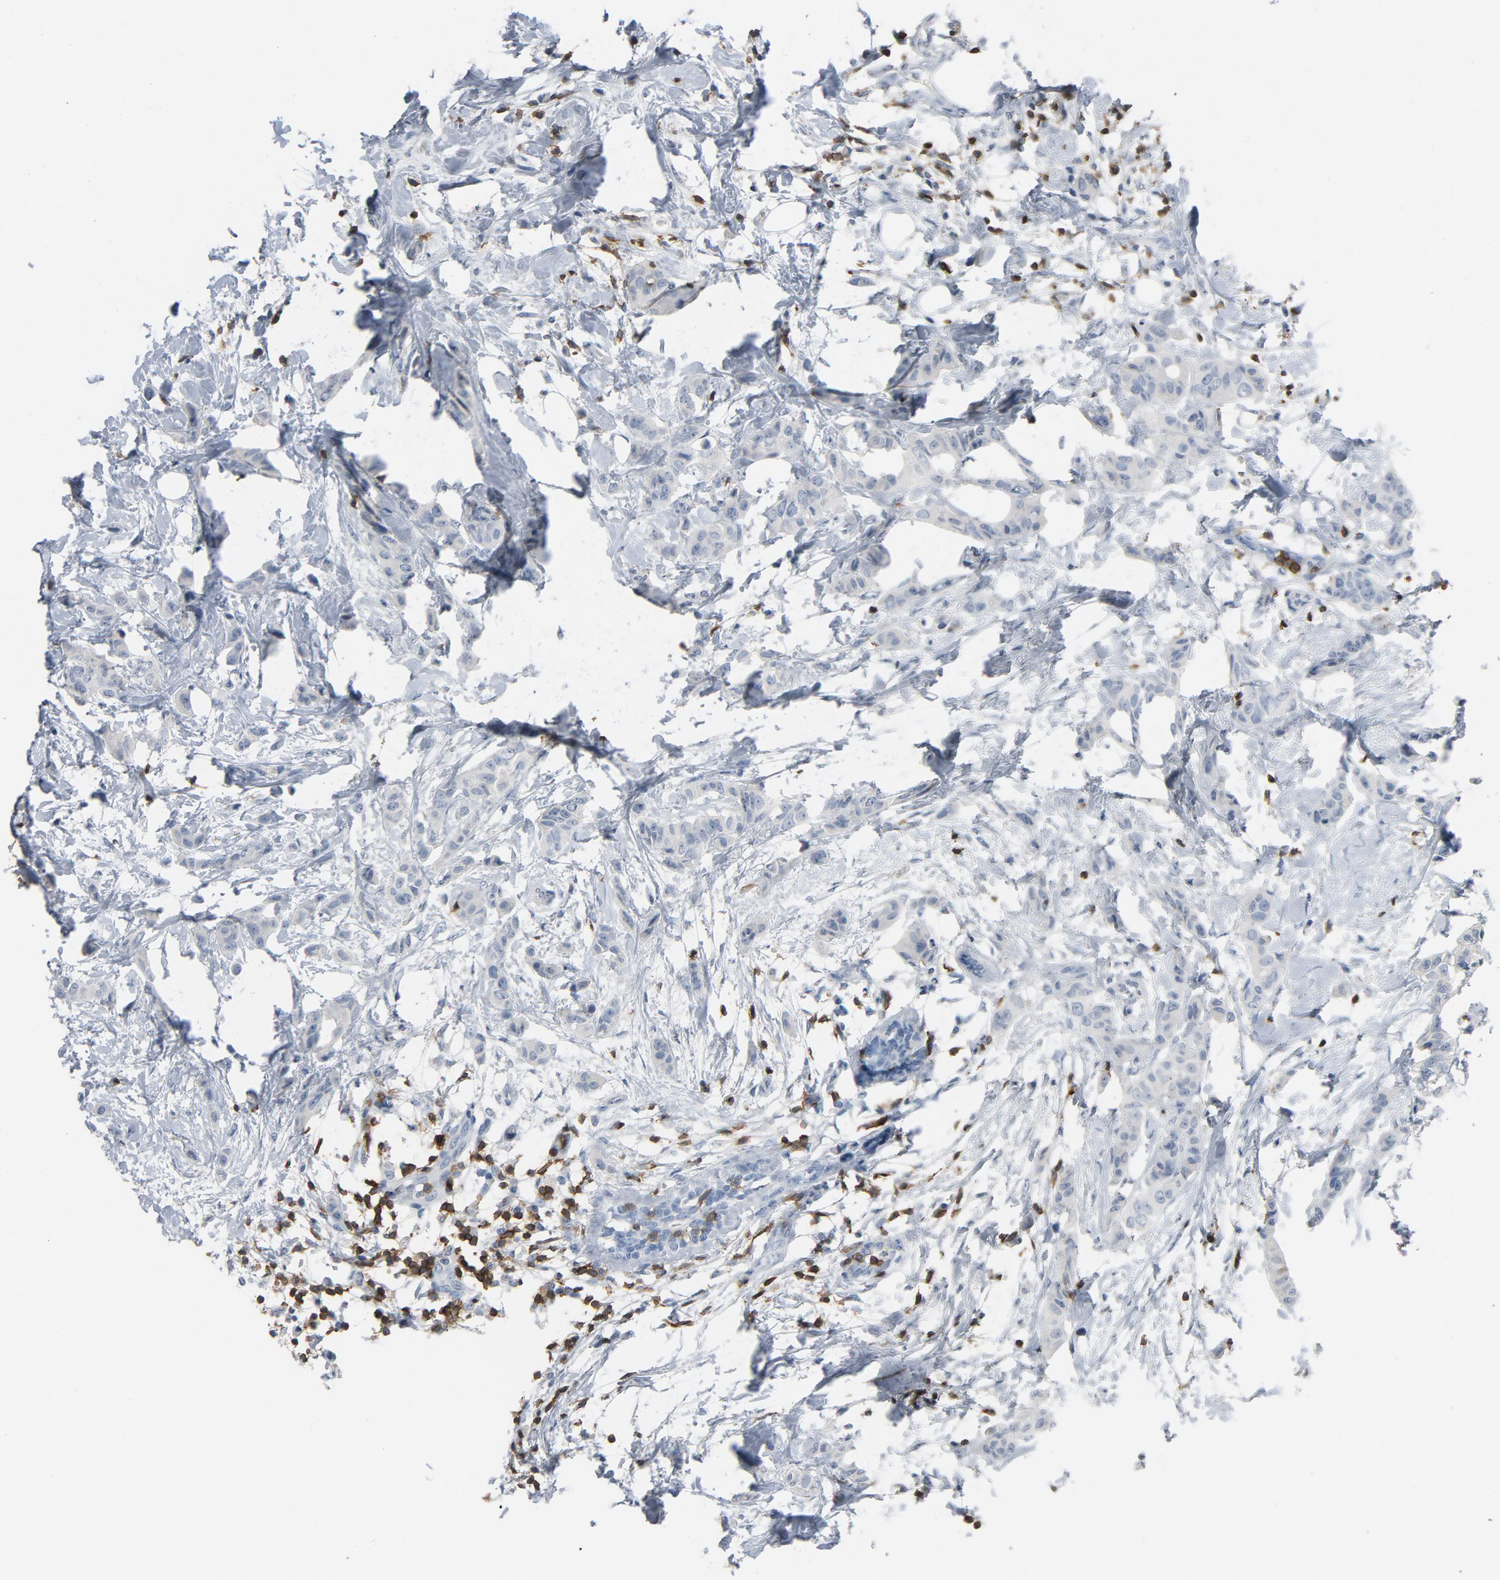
{"staining": {"intensity": "negative", "quantity": "none", "location": "none"}, "tissue": "breast cancer", "cell_type": "Tumor cells", "image_type": "cancer", "snomed": [{"axis": "morphology", "description": "Duct carcinoma"}, {"axis": "topography", "description": "Breast"}], "caption": "Breast cancer stained for a protein using immunohistochemistry (IHC) displays no positivity tumor cells.", "gene": "LCK", "patient": {"sex": "female", "age": 40}}